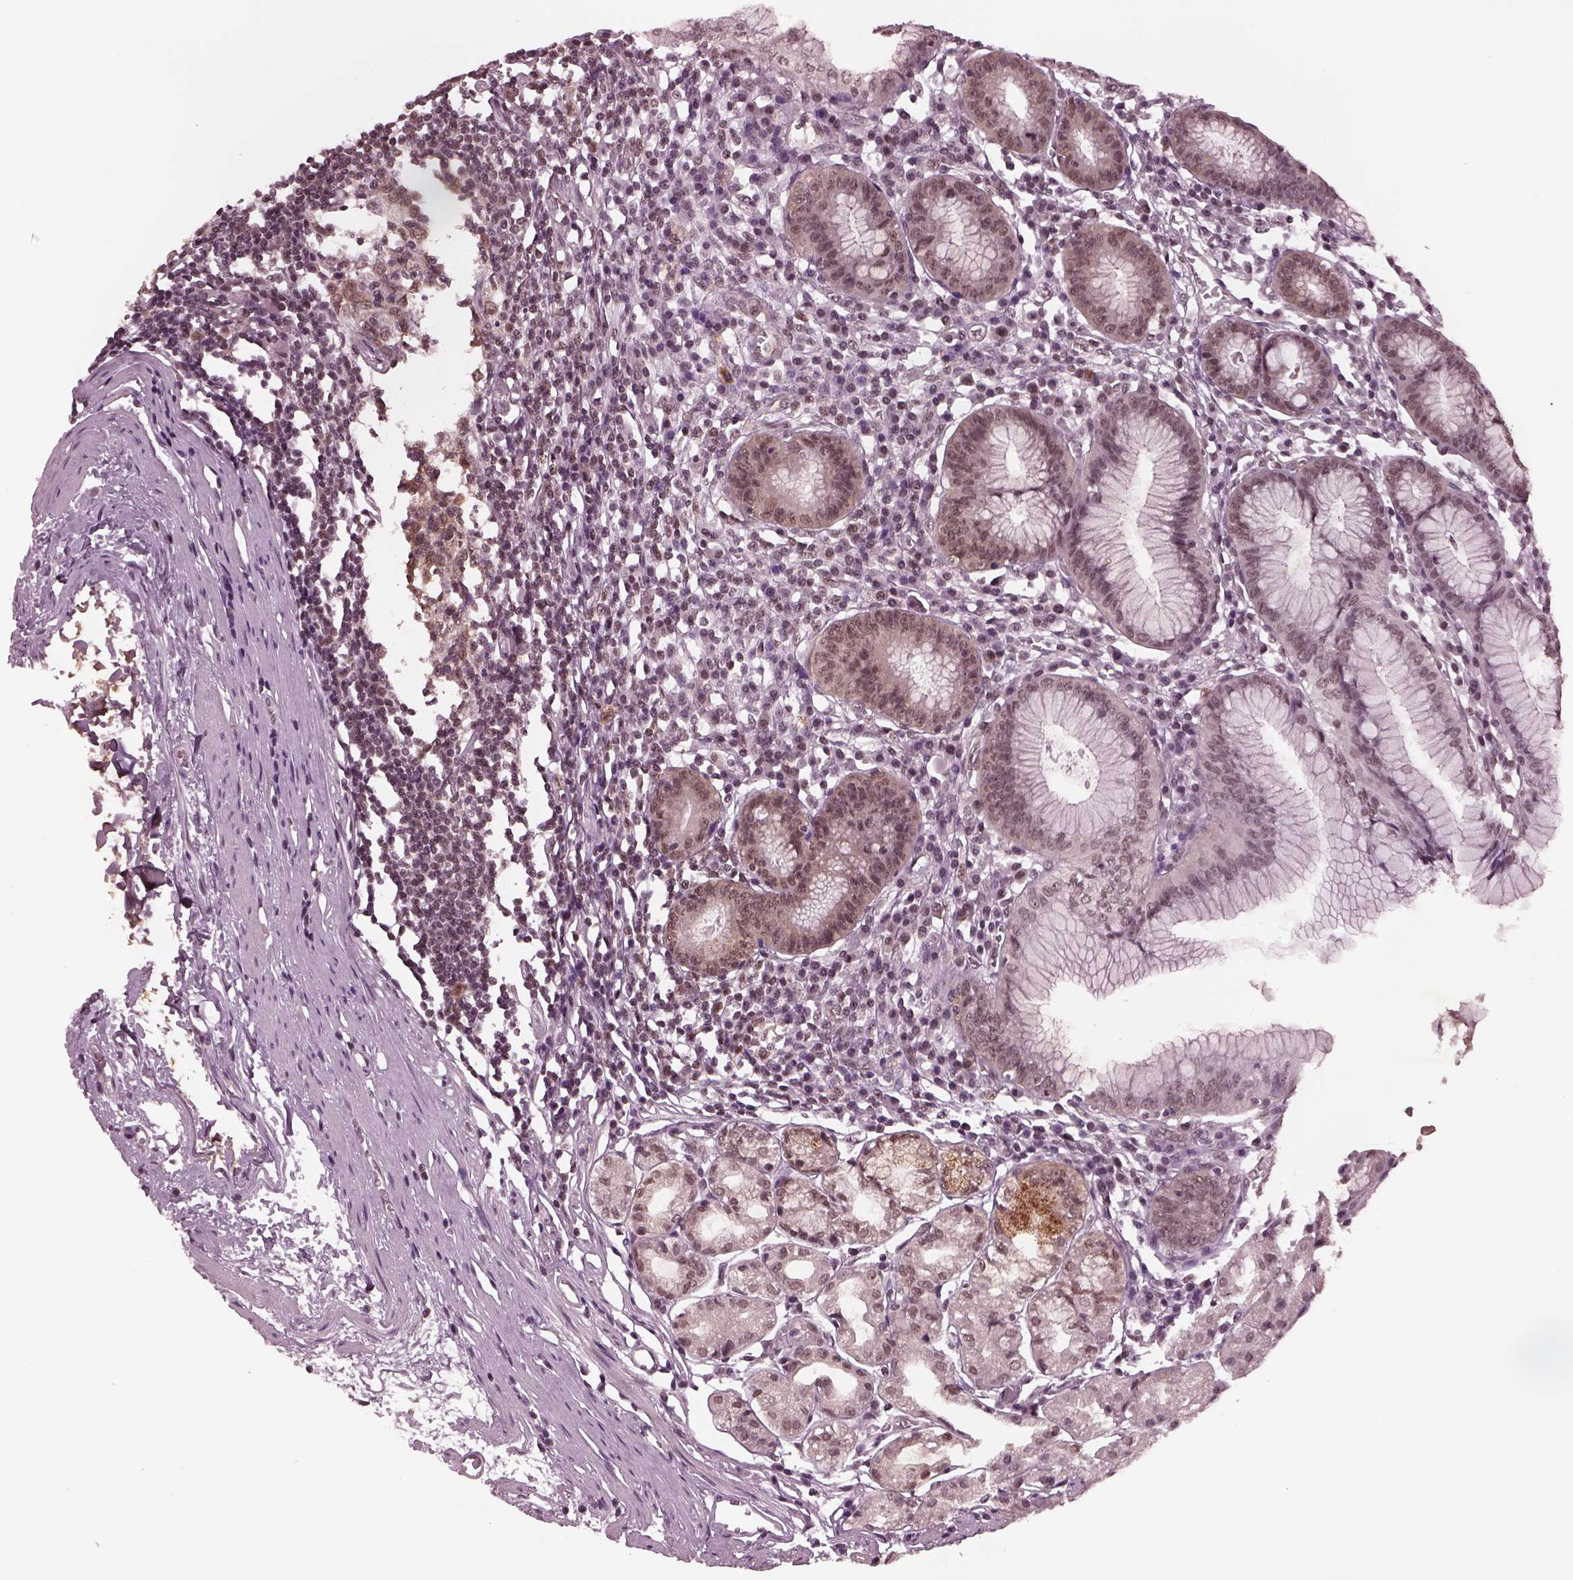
{"staining": {"intensity": "moderate", "quantity": "<25%", "location": "nuclear"}, "tissue": "stomach", "cell_type": "Glandular cells", "image_type": "normal", "snomed": [{"axis": "morphology", "description": "Normal tissue, NOS"}, {"axis": "topography", "description": "Stomach"}], "caption": "Immunohistochemistry micrograph of normal human stomach stained for a protein (brown), which displays low levels of moderate nuclear staining in approximately <25% of glandular cells.", "gene": "RUVBL2", "patient": {"sex": "male", "age": 55}}